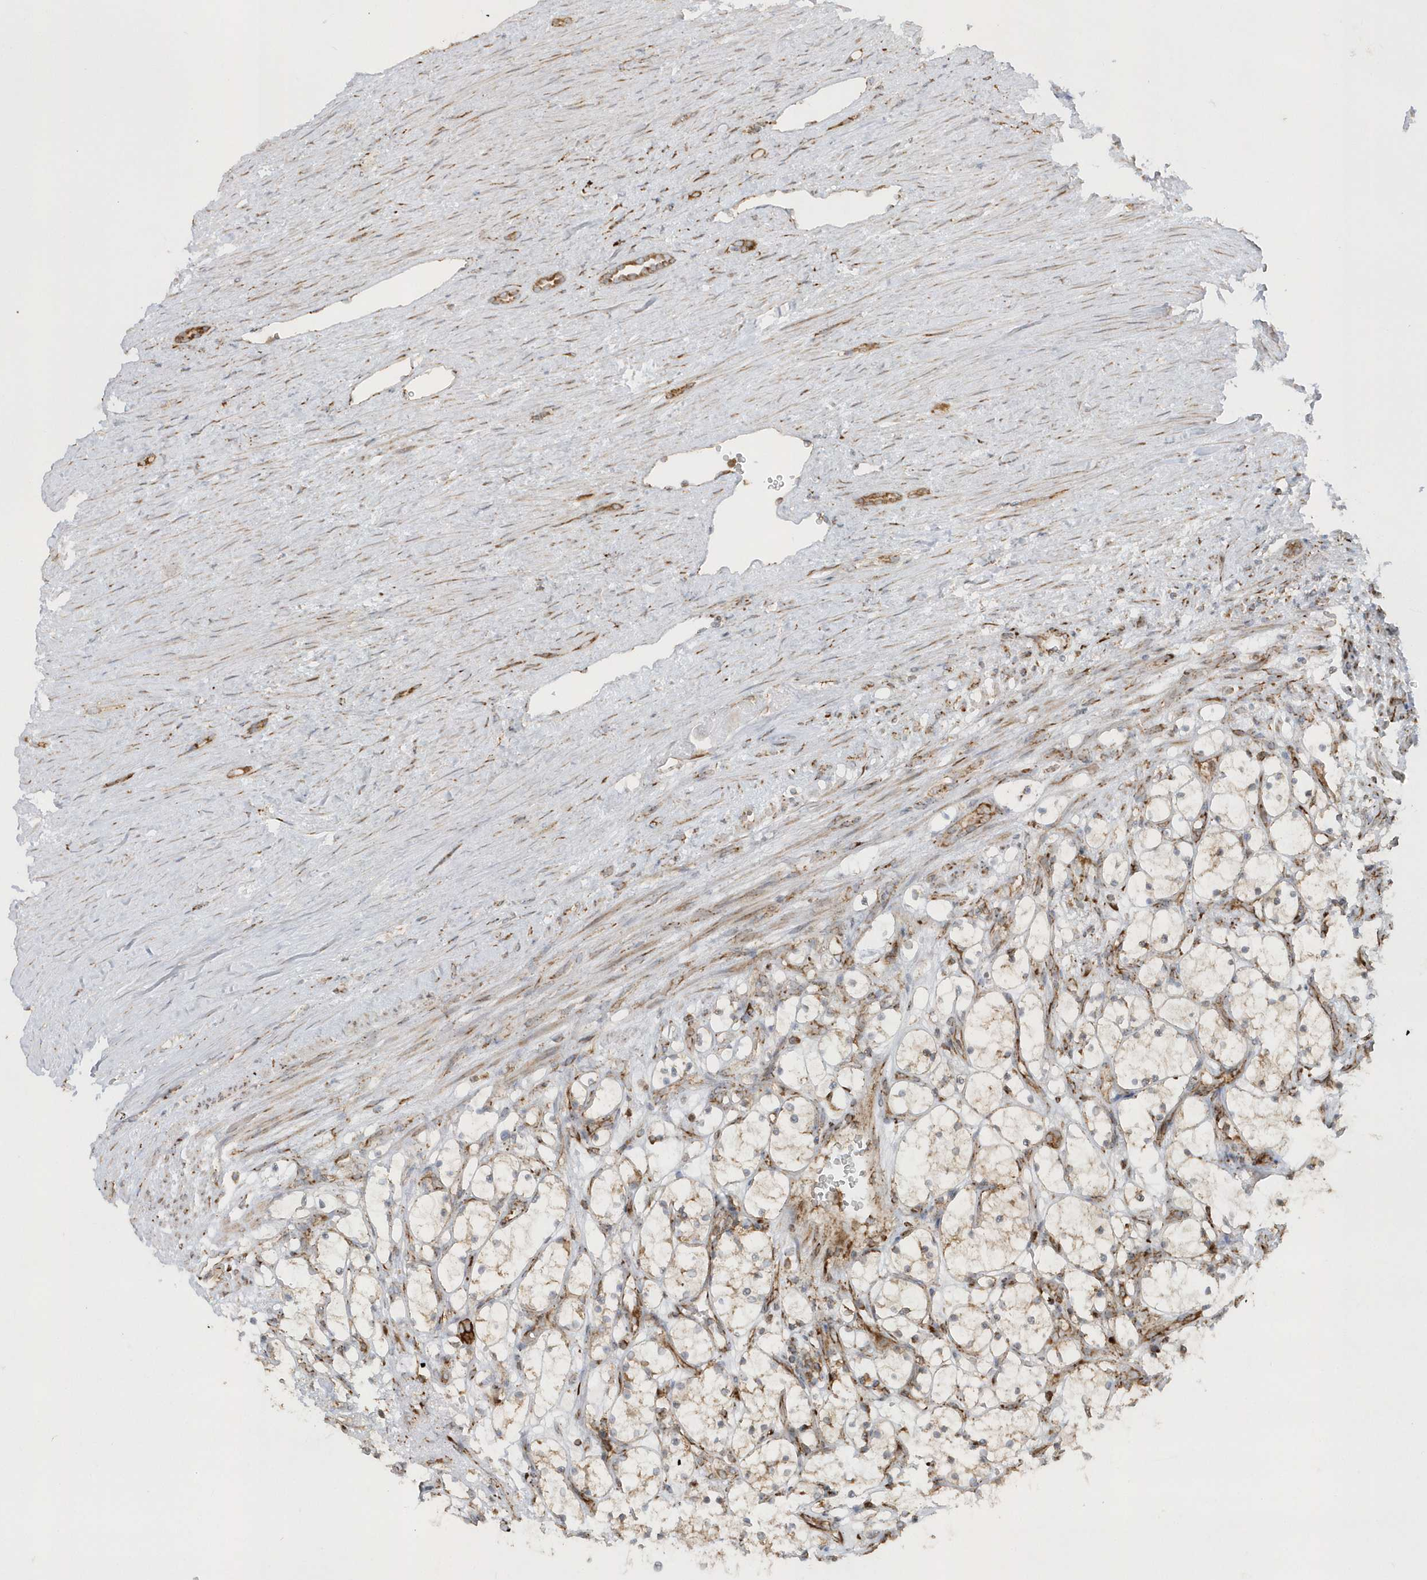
{"staining": {"intensity": "weak", "quantity": "<25%", "location": "cytoplasmic/membranous"}, "tissue": "renal cancer", "cell_type": "Tumor cells", "image_type": "cancer", "snomed": [{"axis": "morphology", "description": "Adenocarcinoma, NOS"}, {"axis": "topography", "description": "Kidney"}], "caption": "Renal cancer (adenocarcinoma) was stained to show a protein in brown. There is no significant expression in tumor cells.", "gene": "SH3BP2", "patient": {"sex": "female", "age": 69}}